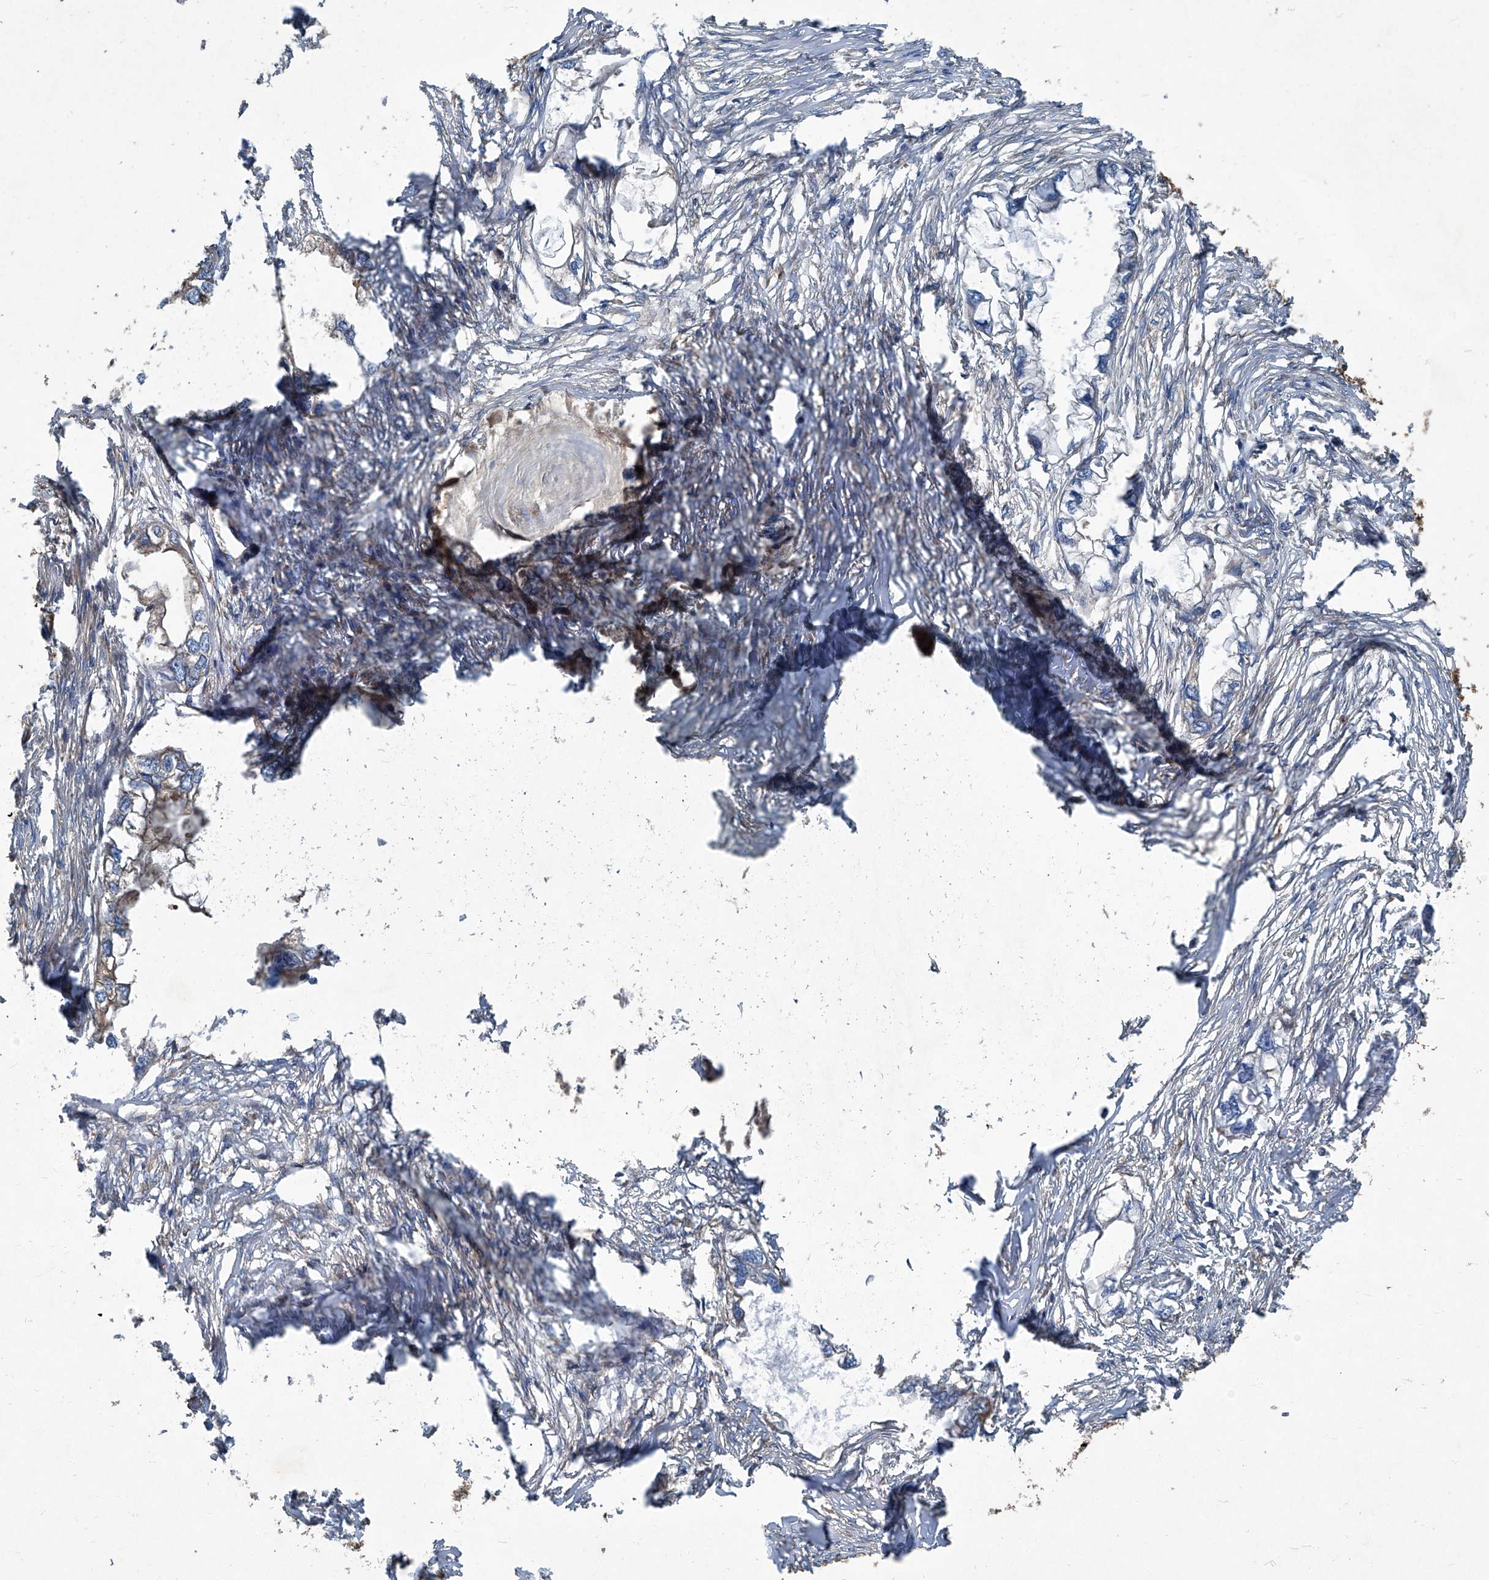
{"staining": {"intensity": "weak", "quantity": "<25%", "location": "cytoplasmic/membranous"}, "tissue": "endometrial cancer", "cell_type": "Tumor cells", "image_type": "cancer", "snomed": [{"axis": "morphology", "description": "Adenocarcinoma, NOS"}, {"axis": "morphology", "description": "Adenocarcinoma, metastatic, NOS"}, {"axis": "topography", "description": "Adipose tissue"}, {"axis": "topography", "description": "Endometrium"}], "caption": "IHC micrograph of neoplastic tissue: endometrial adenocarcinoma stained with DAB reveals no significant protein expression in tumor cells.", "gene": "PIGH", "patient": {"sex": "female", "age": 67}}